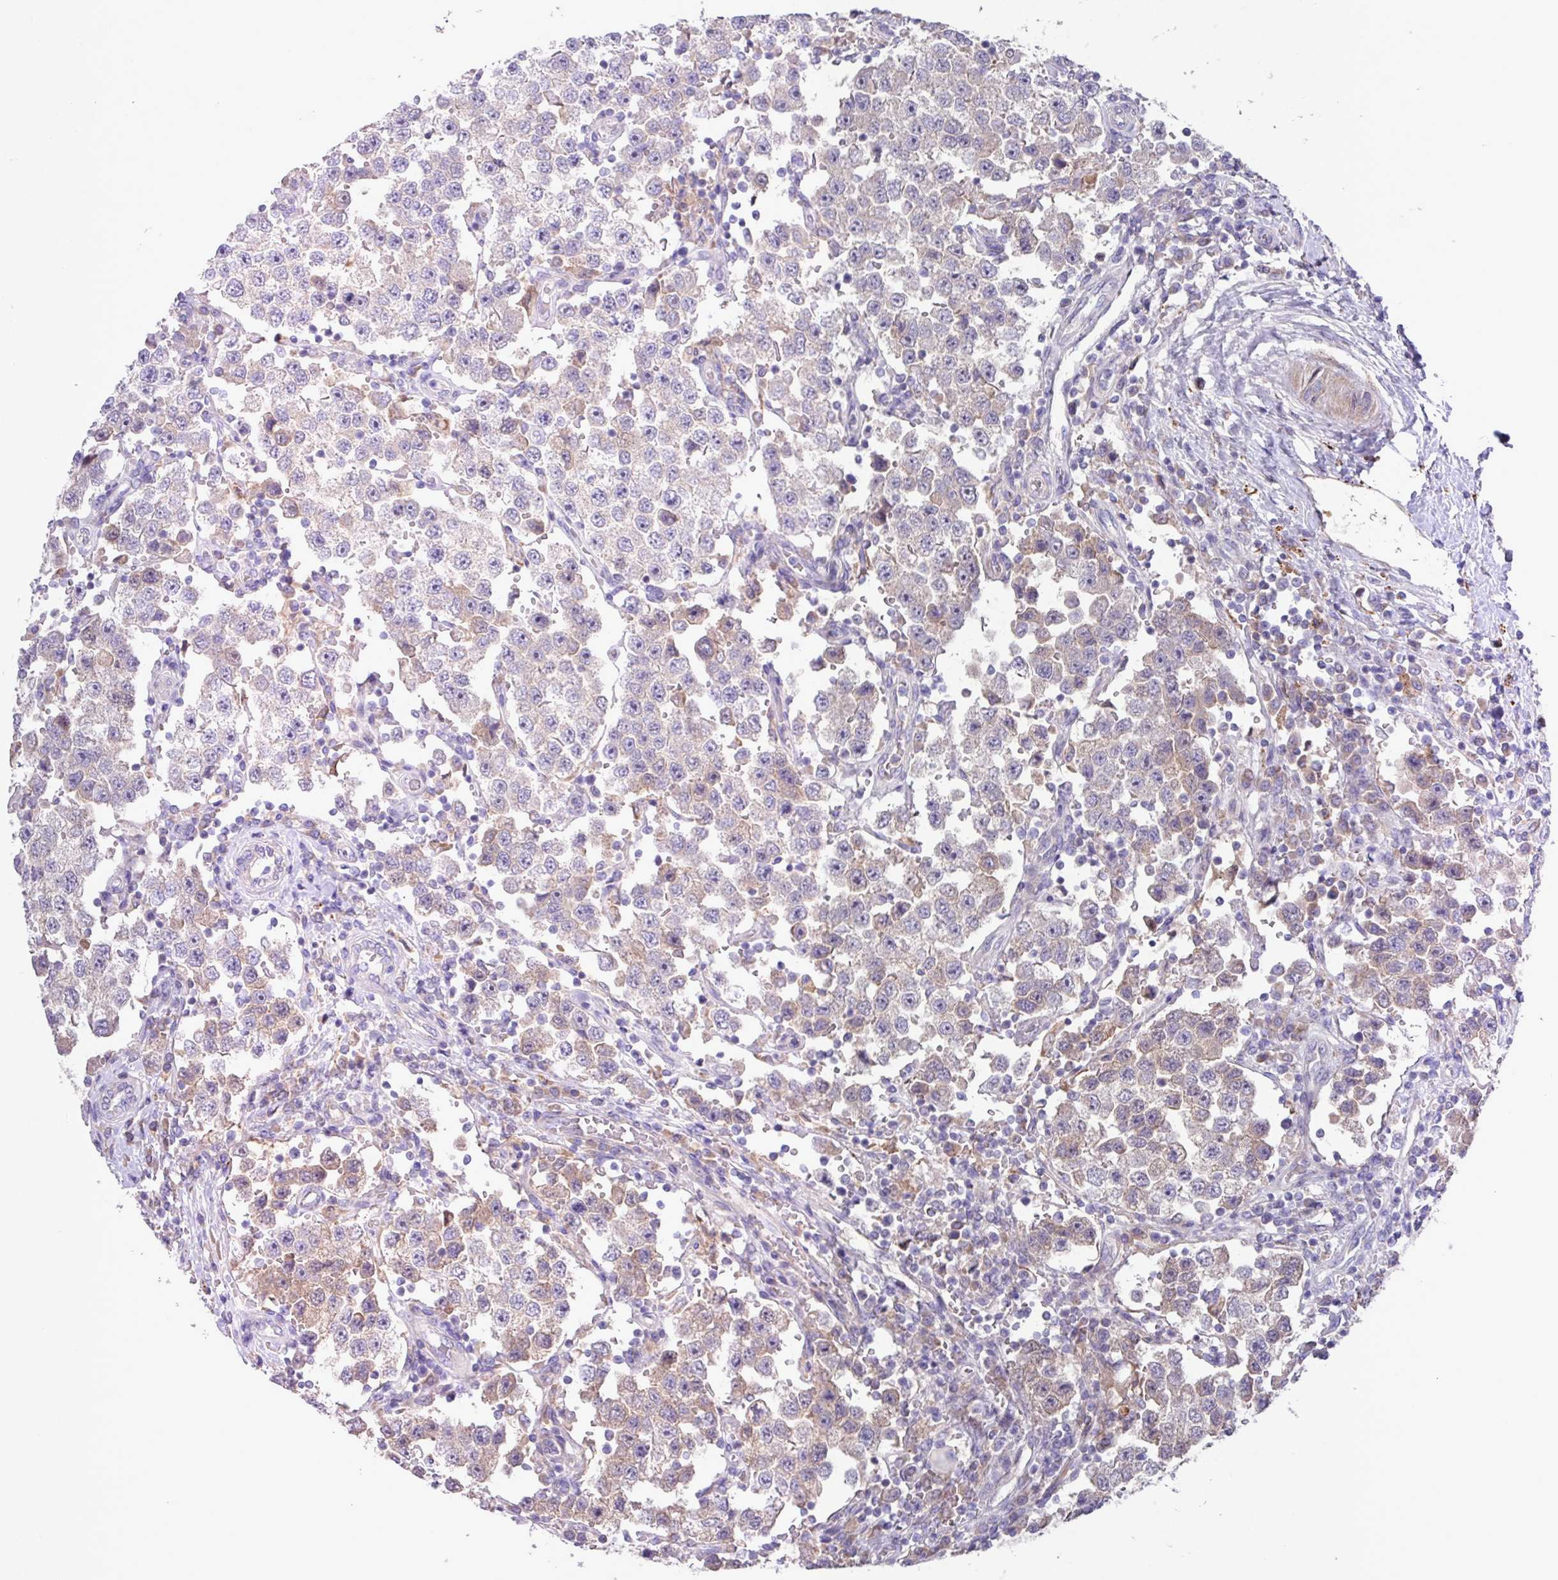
{"staining": {"intensity": "weak", "quantity": "<25%", "location": "cytoplasmic/membranous"}, "tissue": "testis cancer", "cell_type": "Tumor cells", "image_type": "cancer", "snomed": [{"axis": "morphology", "description": "Seminoma, NOS"}, {"axis": "topography", "description": "Testis"}], "caption": "Immunohistochemistry (IHC) histopathology image of neoplastic tissue: testis cancer (seminoma) stained with DAB shows no significant protein positivity in tumor cells. (DAB (3,3'-diaminobenzidine) immunohistochemistry visualized using brightfield microscopy, high magnification).", "gene": "IQCJ", "patient": {"sex": "male", "age": 37}}